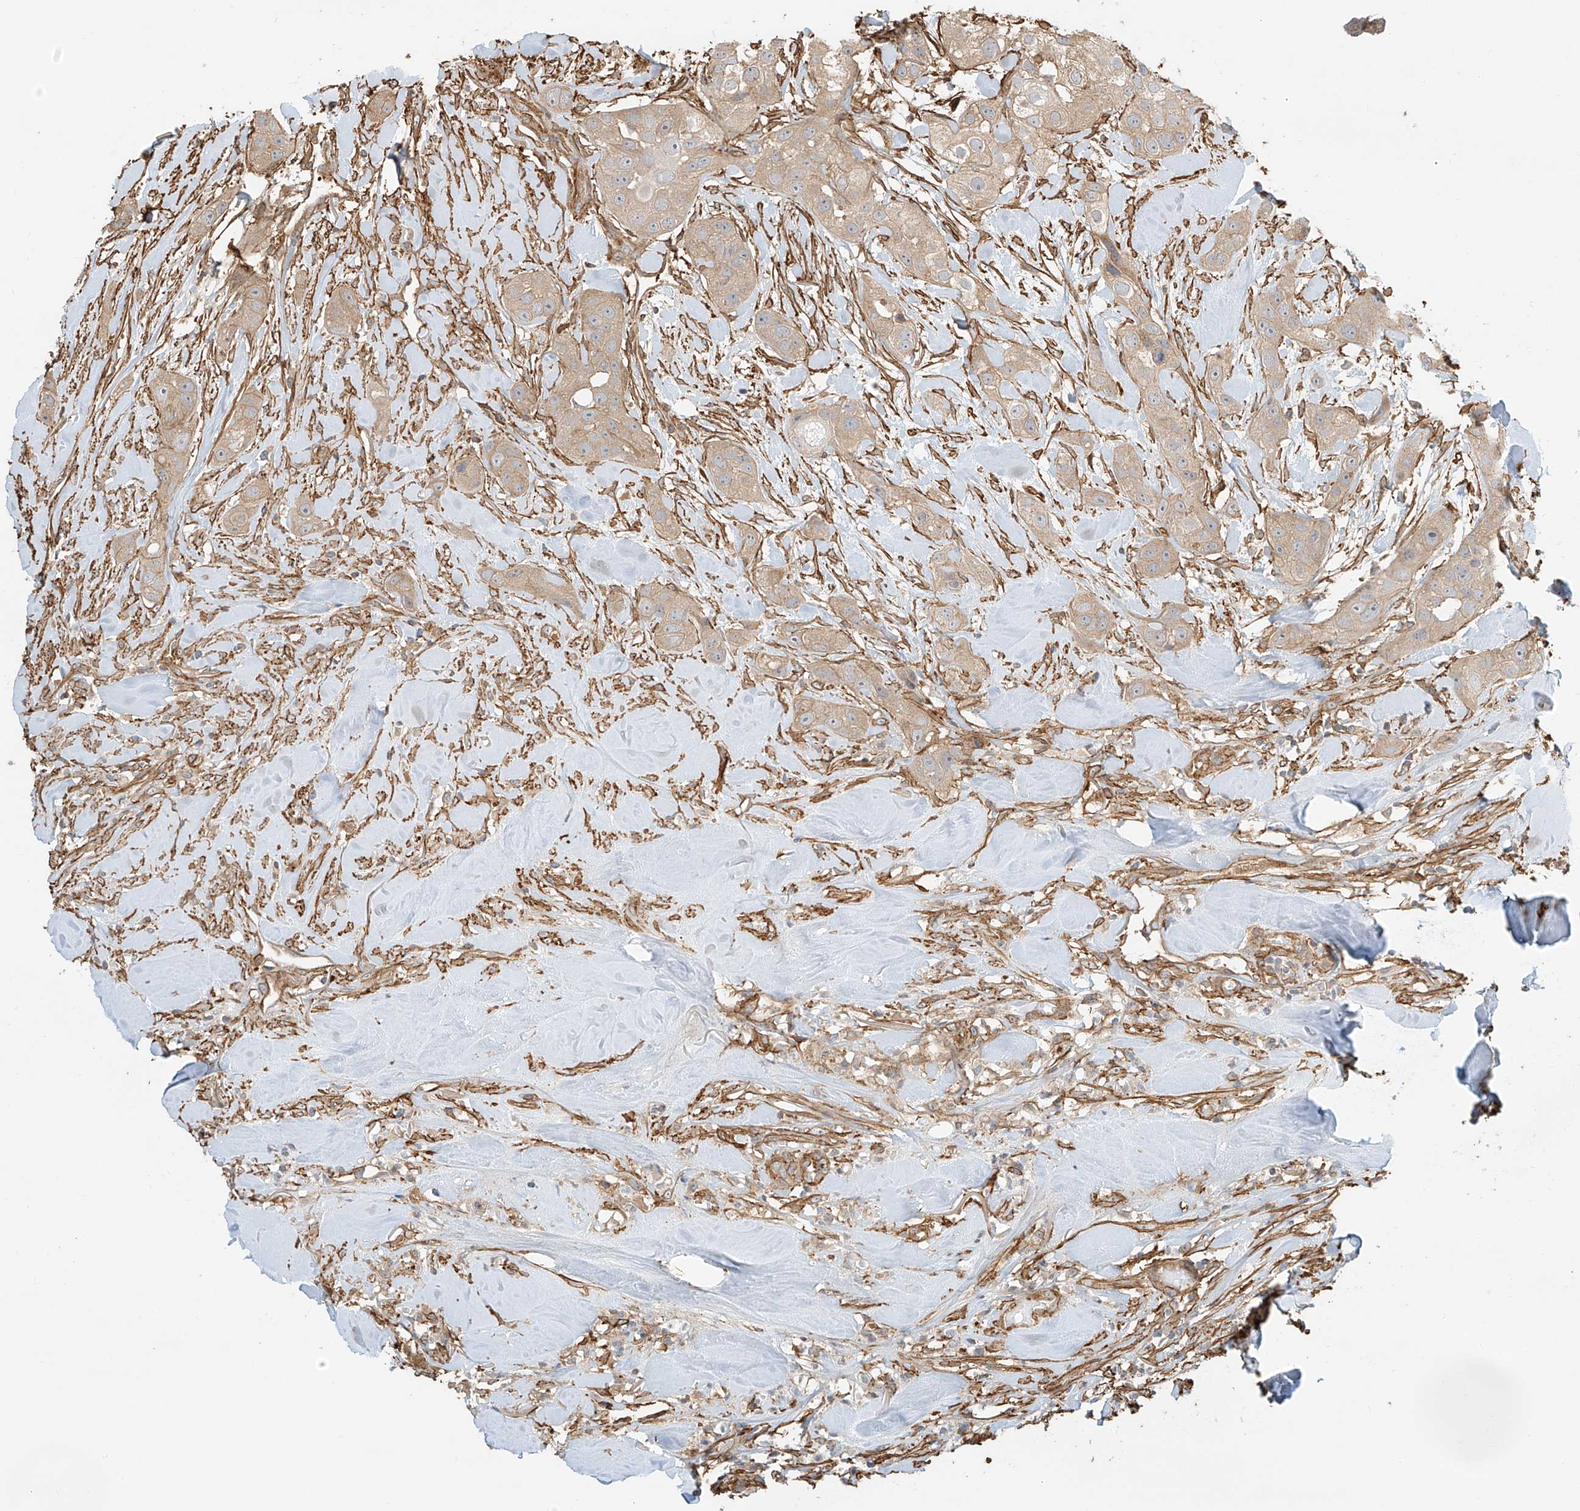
{"staining": {"intensity": "weak", "quantity": ">75%", "location": "cytoplasmic/membranous"}, "tissue": "head and neck cancer", "cell_type": "Tumor cells", "image_type": "cancer", "snomed": [{"axis": "morphology", "description": "Normal tissue, NOS"}, {"axis": "morphology", "description": "Squamous cell carcinoma, NOS"}, {"axis": "topography", "description": "Skeletal muscle"}, {"axis": "topography", "description": "Head-Neck"}], "caption": "Immunohistochemical staining of head and neck squamous cell carcinoma reveals weak cytoplasmic/membranous protein positivity in about >75% of tumor cells. The staining was performed using DAB (3,3'-diaminobenzidine), with brown indicating positive protein expression. Nuclei are stained blue with hematoxylin.", "gene": "CSMD3", "patient": {"sex": "male", "age": 51}}